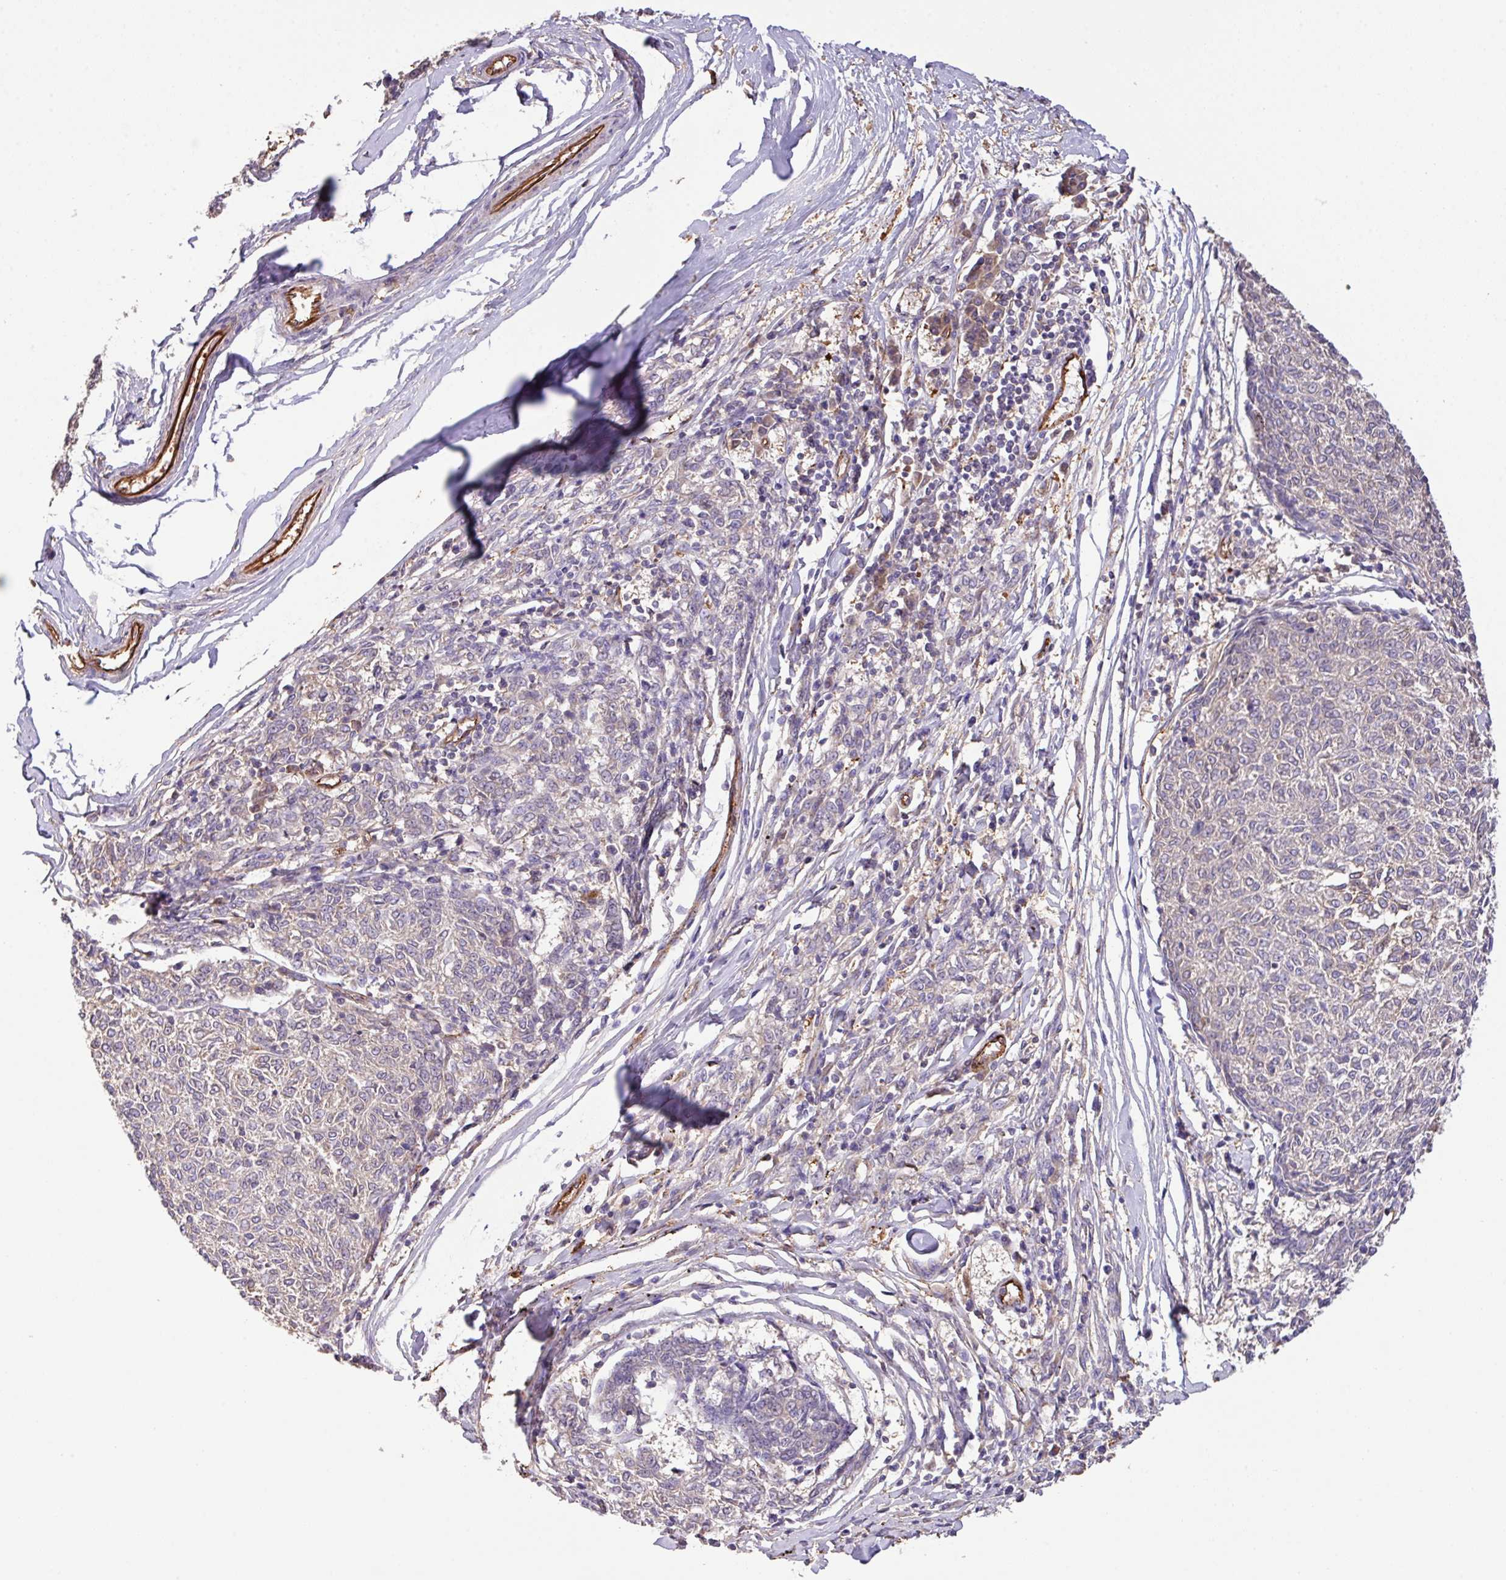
{"staining": {"intensity": "weak", "quantity": "<25%", "location": "cytoplasmic/membranous"}, "tissue": "melanoma", "cell_type": "Tumor cells", "image_type": "cancer", "snomed": [{"axis": "morphology", "description": "Malignant melanoma, NOS"}, {"axis": "topography", "description": "Skin"}], "caption": "Melanoma was stained to show a protein in brown. There is no significant positivity in tumor cells.", "gene": "LRRC53", "patient": {"sex": "female", "age": 72}}